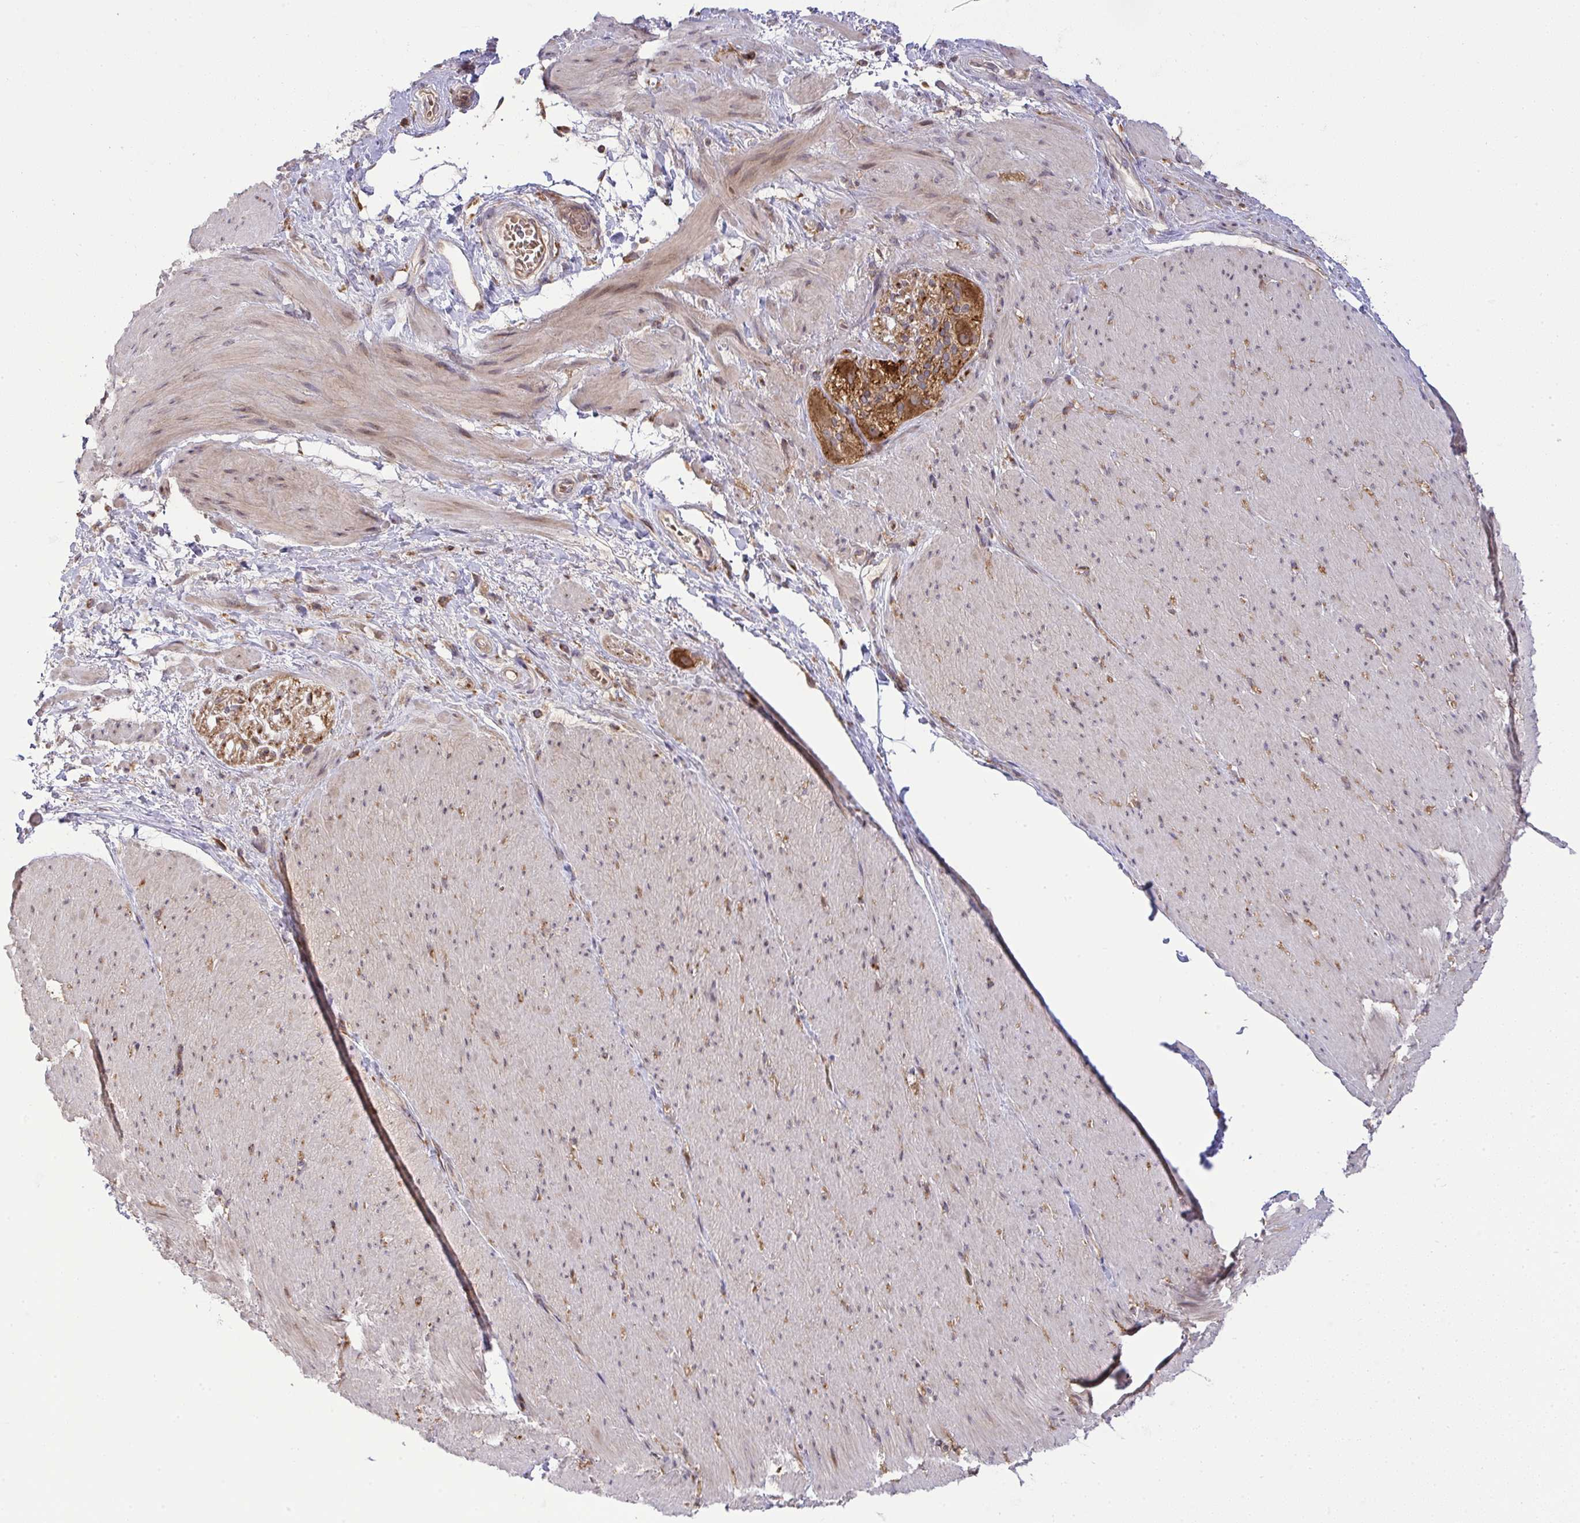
{"staining": {"intensity": "weak", "quantity": "25%-75%", "location": "nuclear"}, "tissue": "smooth muscle", "cell_type": "Smooth muscle cells", "image_type": "normal", "snomed": [{"axis": "morphology", "description": "Normal tissue, NOS"}, {"axis": "topography", "description": "Smooth muscle"}, {"axis": "topography", "description": "Rectum"}], "caption": "An IHC micrograph of normal tissue is shown. Protein staining in brown labels weak nuclear positivity in smooth muscle within smooth muscle cells. Using DAB (3,3'-diaminobenzidine) (brown) and hematoxylin (blue) stains, captured at high magnification using brightfield microscopy.", "gene": "SLC9A6", "patient": {"sex": "male", "age": 53}}